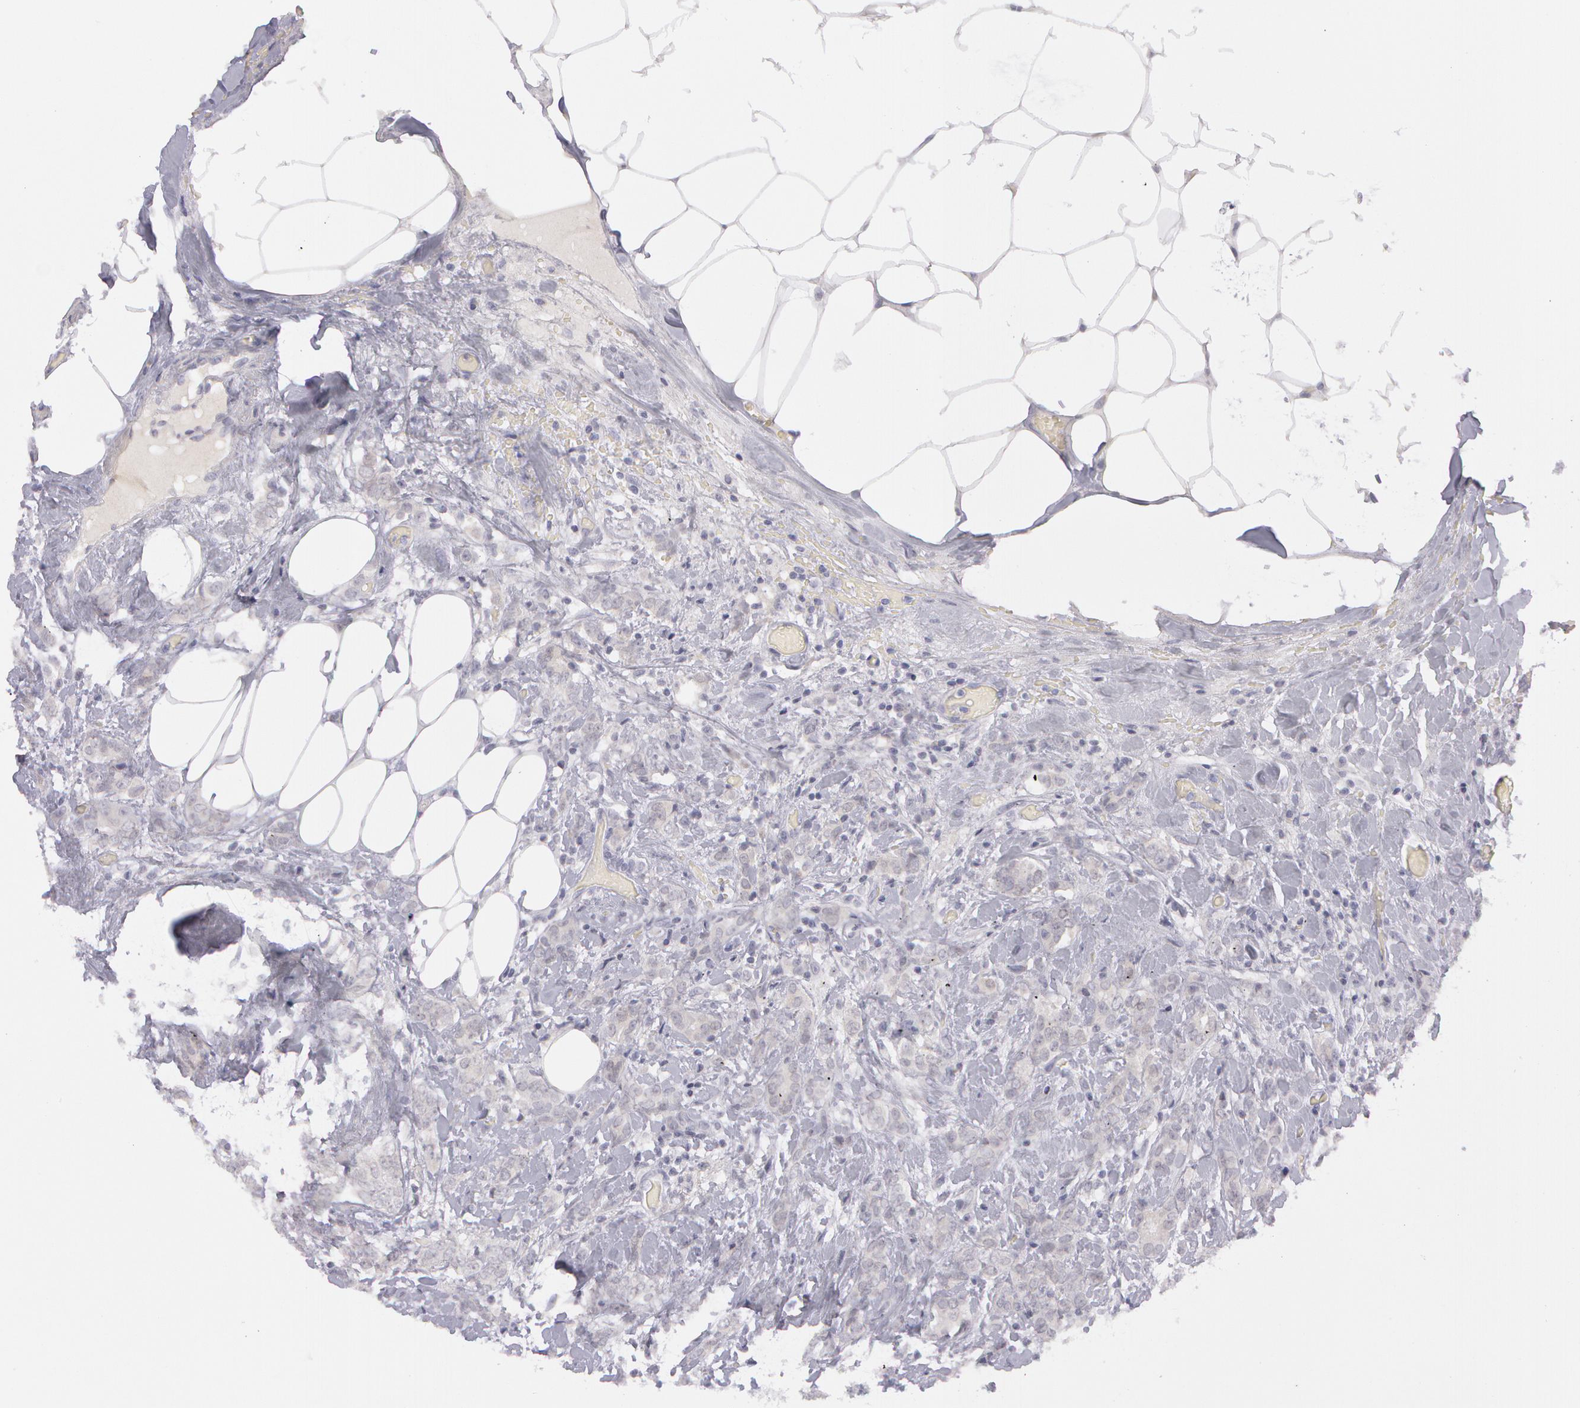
{"staining": {"intensity": "negative", "quantity": "none", "location": "none"}, "tissue": "breast cancer", "cell_type": "Tumor cells", "image_type": "cancer", "snomed": [{"axis": "morphology", "description": "Duct carcinoma"}, {"axis": "topography", "description": "Breast"}], "caption": "Human breast cancer stained for a protein using IHC reveals no positivity in tumor cells.", "gene": "IL1RN", "patient": {"sex": "female", "age": 53}}